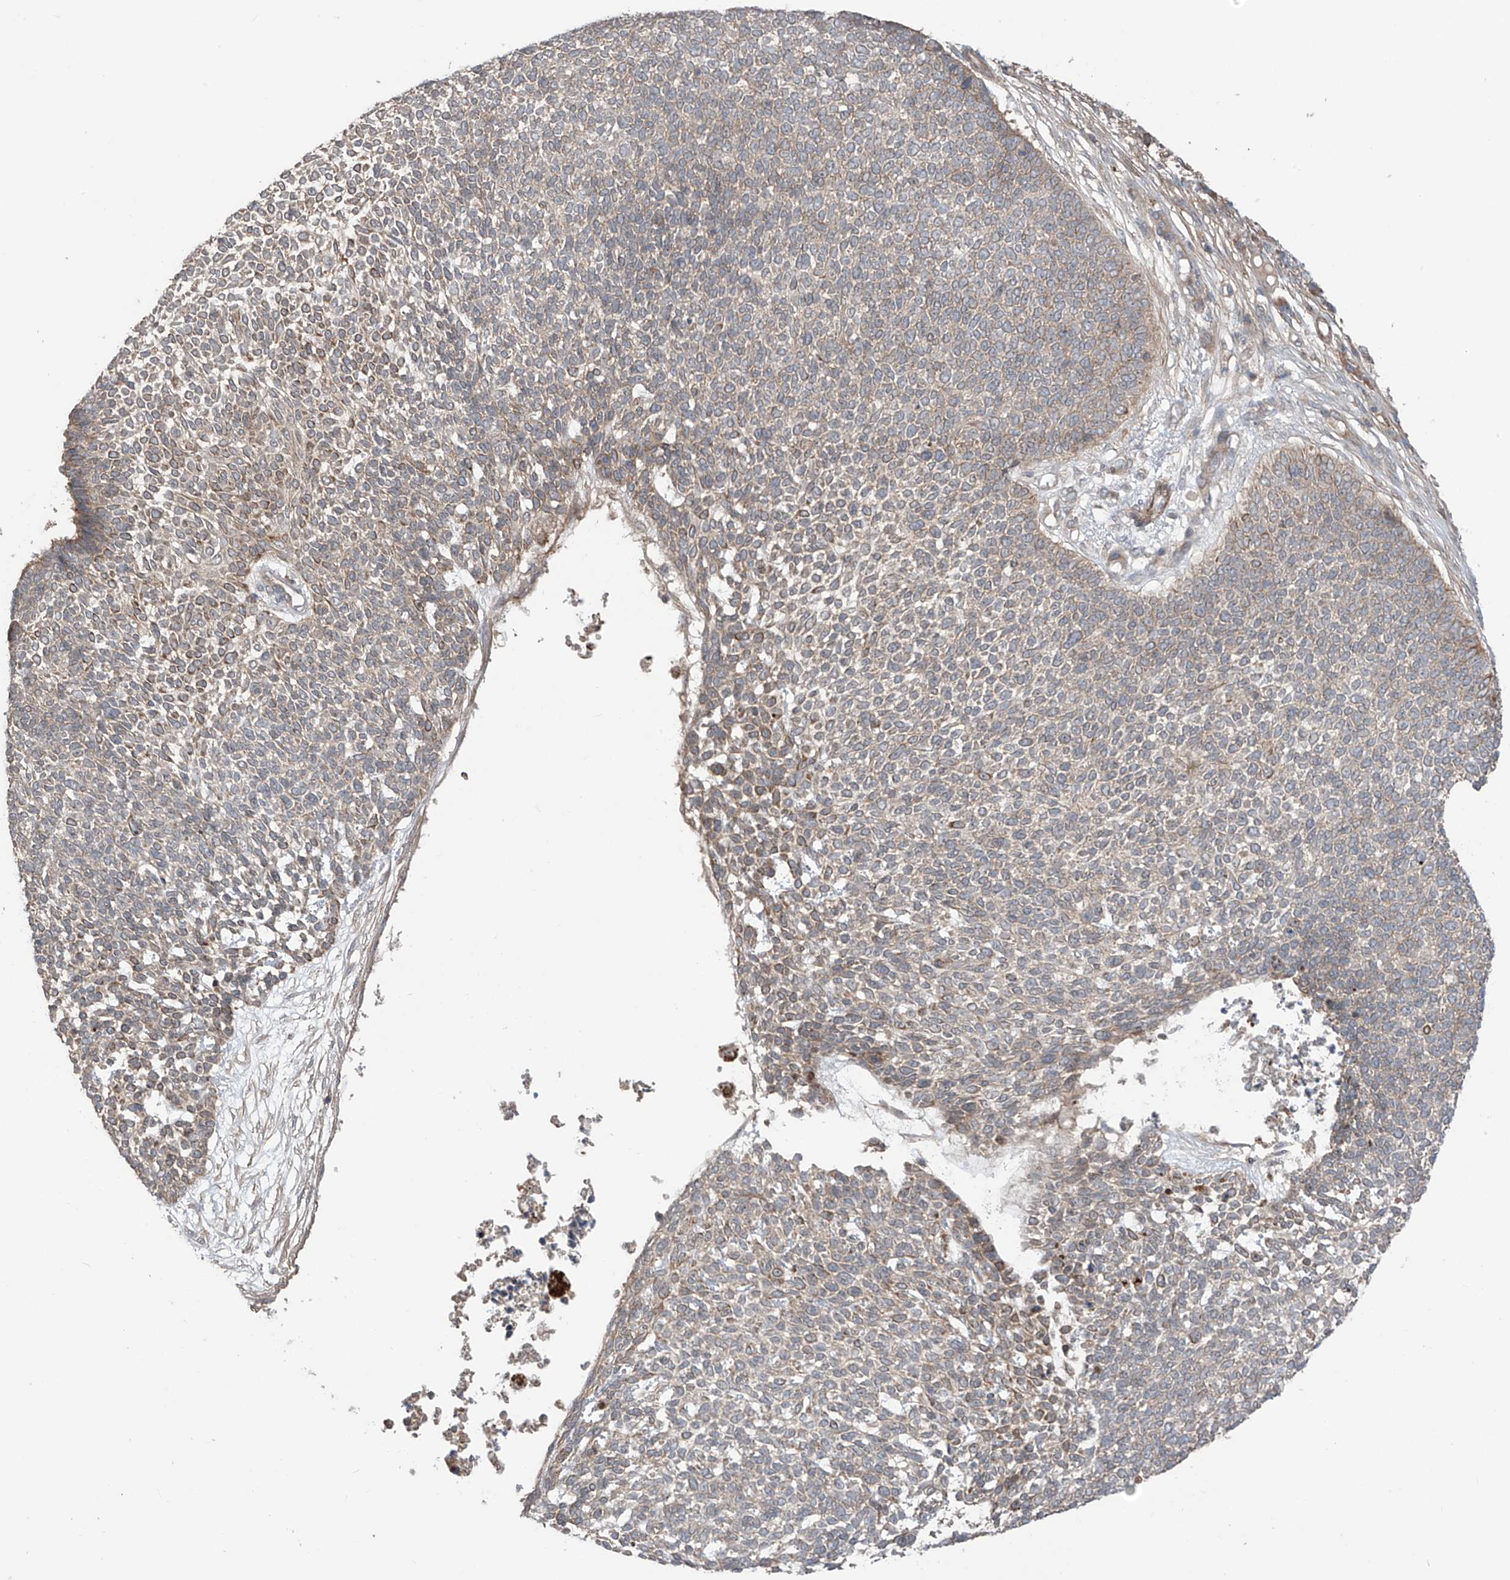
{"staining": {"intensity": "weak", "quantity": "<25%", "location": "cytoplasmic/membranous"}, "tissue": "skin cancer", "cell_type": "Tumor cells", "image_type": "cancer", "snomed": [{"axis": "morphology", "description": "Basal cell carcinoma"}, {"axis": "topography", "description": "Skin"}], "caption": "Tumor cells show no significant protein positivity in skin cancer (basal cell carcinoma).", "gene": "LRRC74A", "patient": {"sex": "female", "age": 84}}